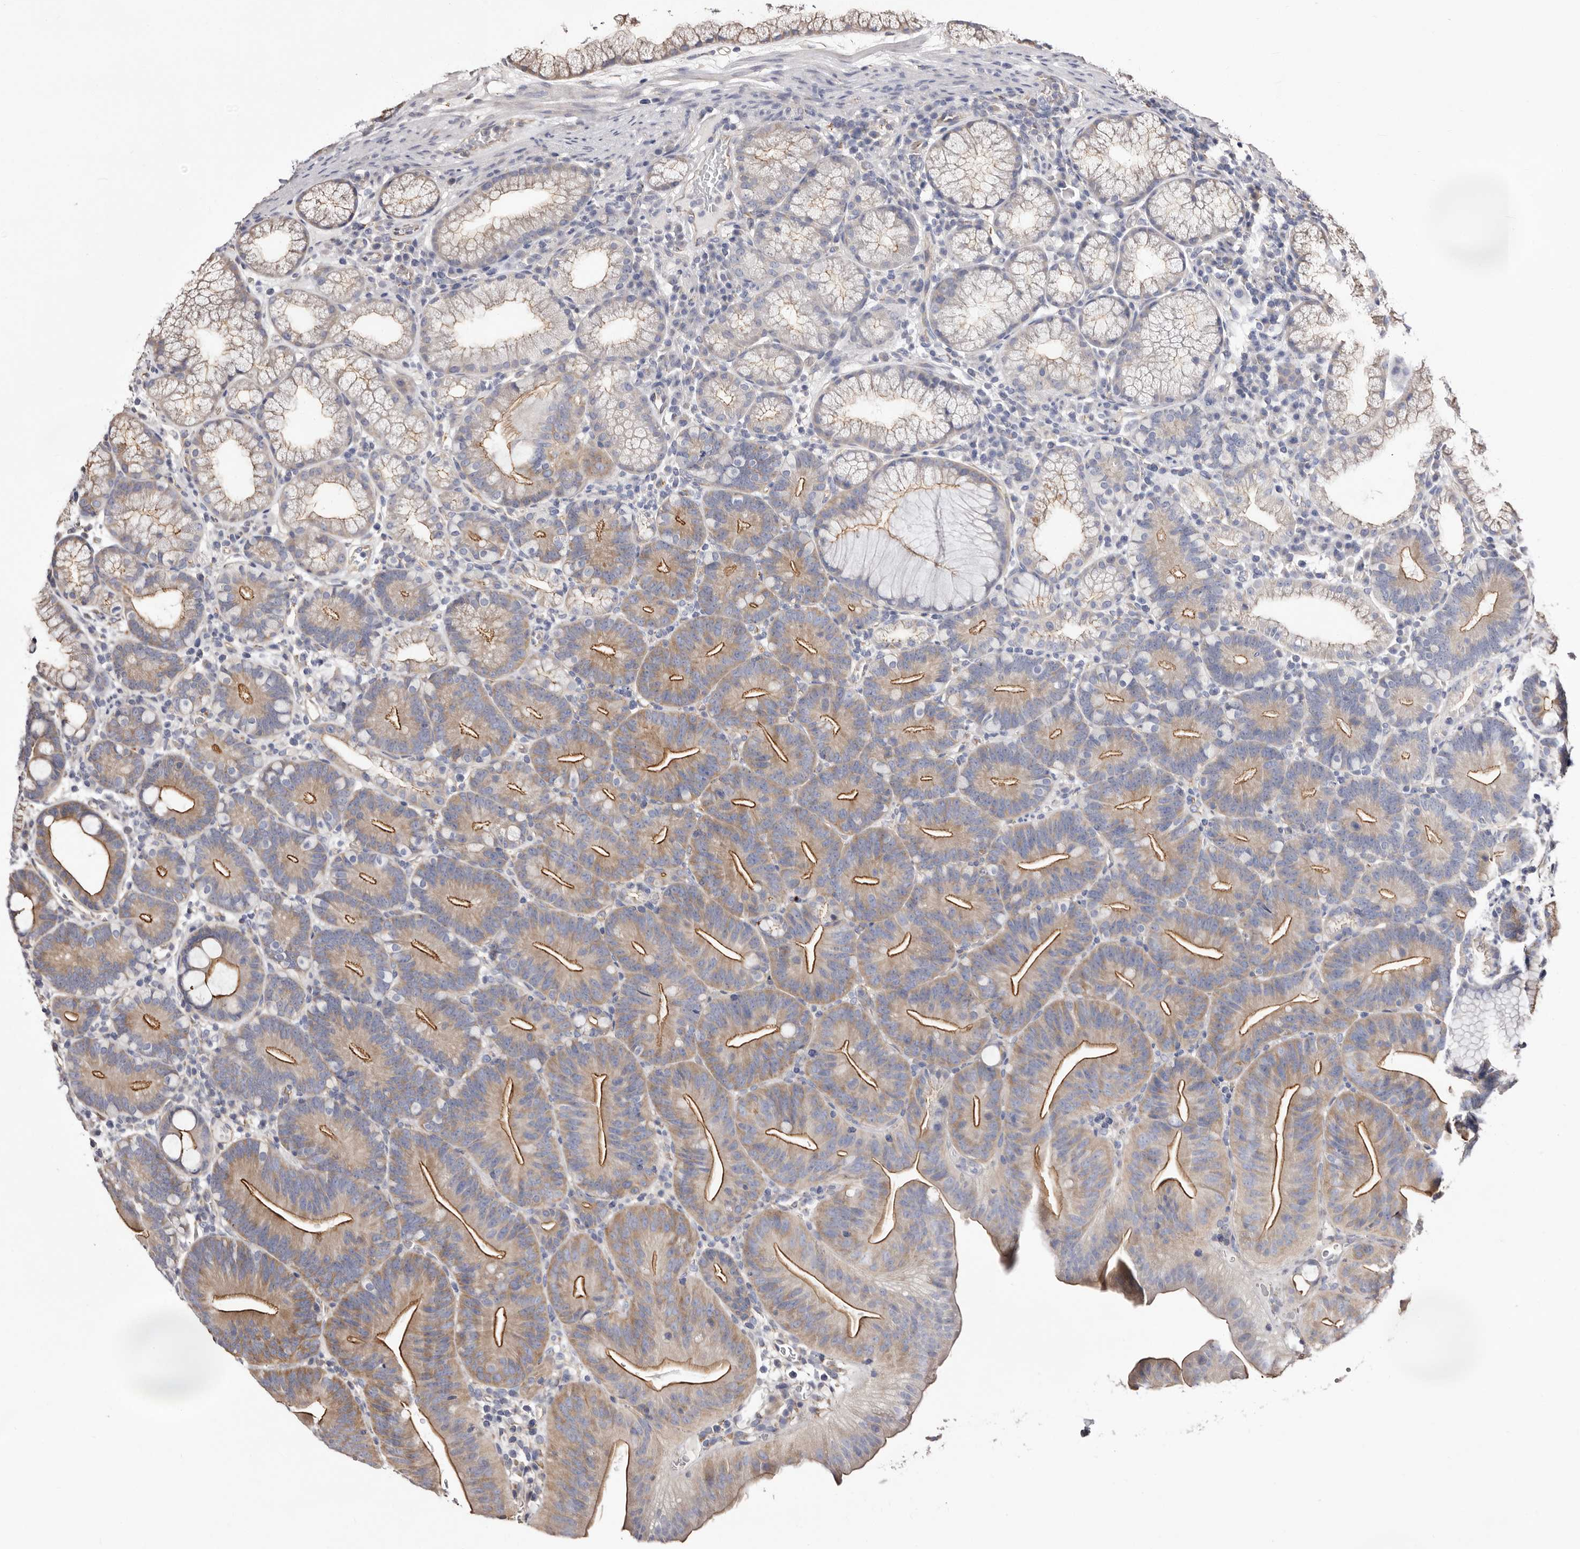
{"staining": {"intensity": "moderate", "quantity": "25%-75%", "location": "cytoplasmic/membranous"}, "tissue": "duodenum", "cell_type": "Glandular cells", "image_type": "normal", "snomed": [{"axis": "morphology", "description": "Normal tissue, NOS"}, {"axis": "topography", "description": "Duodenum"}], "caption": "Protein analysis of unremarkable duodenum shows moderate cytoplasmic/membranous expression in about 25%-75% of glandular cells. The staining was performed using DAB (3,3'-diaminobenzidine) to visualize the protein expression in brown, while the nuclei were stained in blue with hematoxylin (Magnification: 20x).", "gene": "LUZP1", "patient": {"sex": "male", "age": 54}}